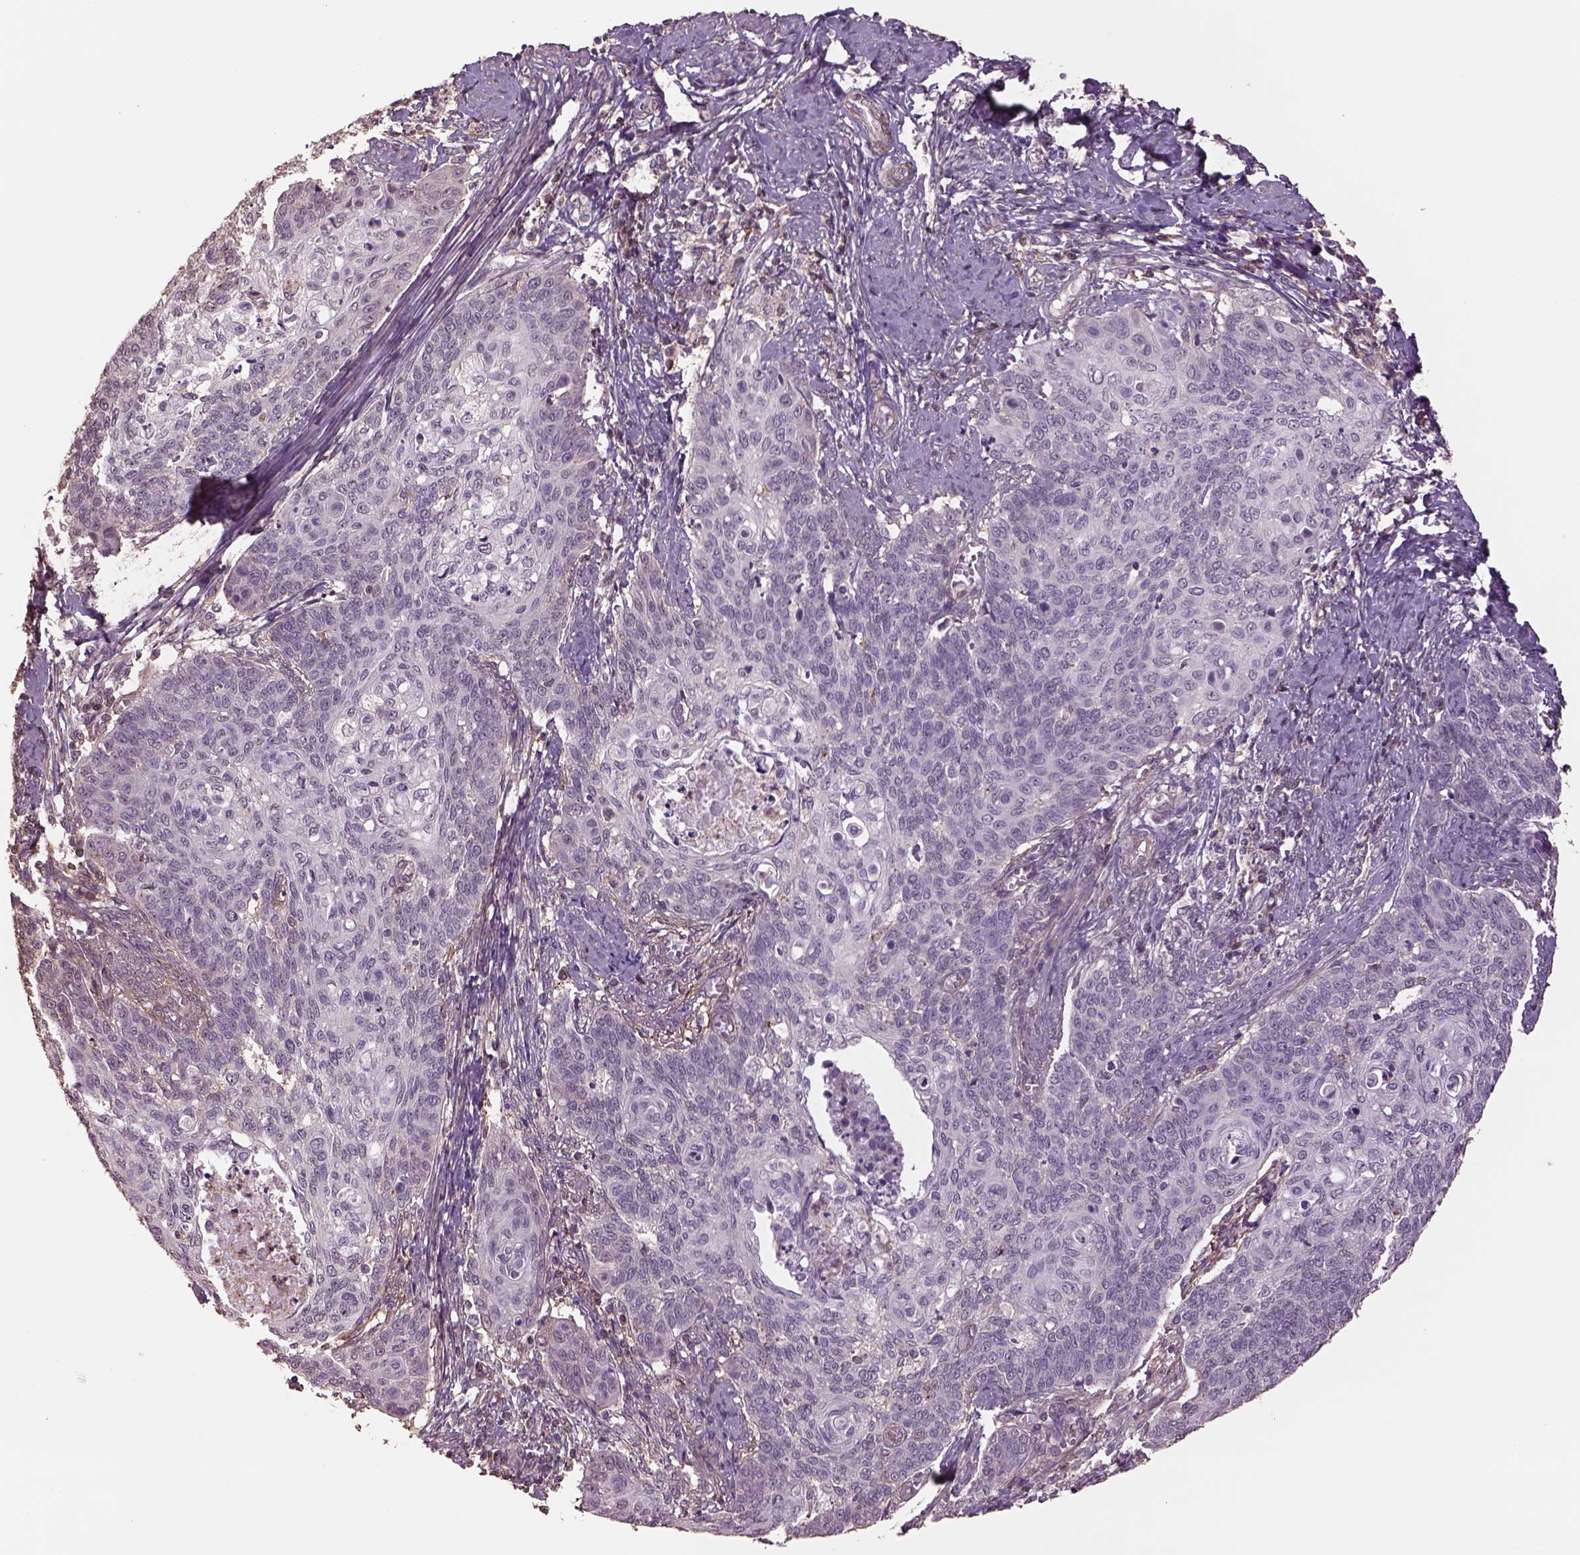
{"staining": {"intensity": "negative", "quantity": "none", "location": "none"}, "tissue": "cervical cancer", "cell_type": "Tumor cells", "image_type": "cancer", "snomed": [{"axis": "morphology", "description": "Normal tissue, NOS"}, {"axis": "morphology", "description": "Squamous cell carcinoma, NOS"}, {"axis": "topography", "description": "Cervix"}], "caption": "A micrograph of cervical cancer (squamous cell carcinoma) stained for a protein reveals no brown staining in tumor cells. The staining is performed using DAB (3,3'-diaminobenzidine) brown chromogen with nuclei counter-stained in using hematoxylin.", "gene": "LIN7A", "patient": {"sex": "female", "age": 39}}